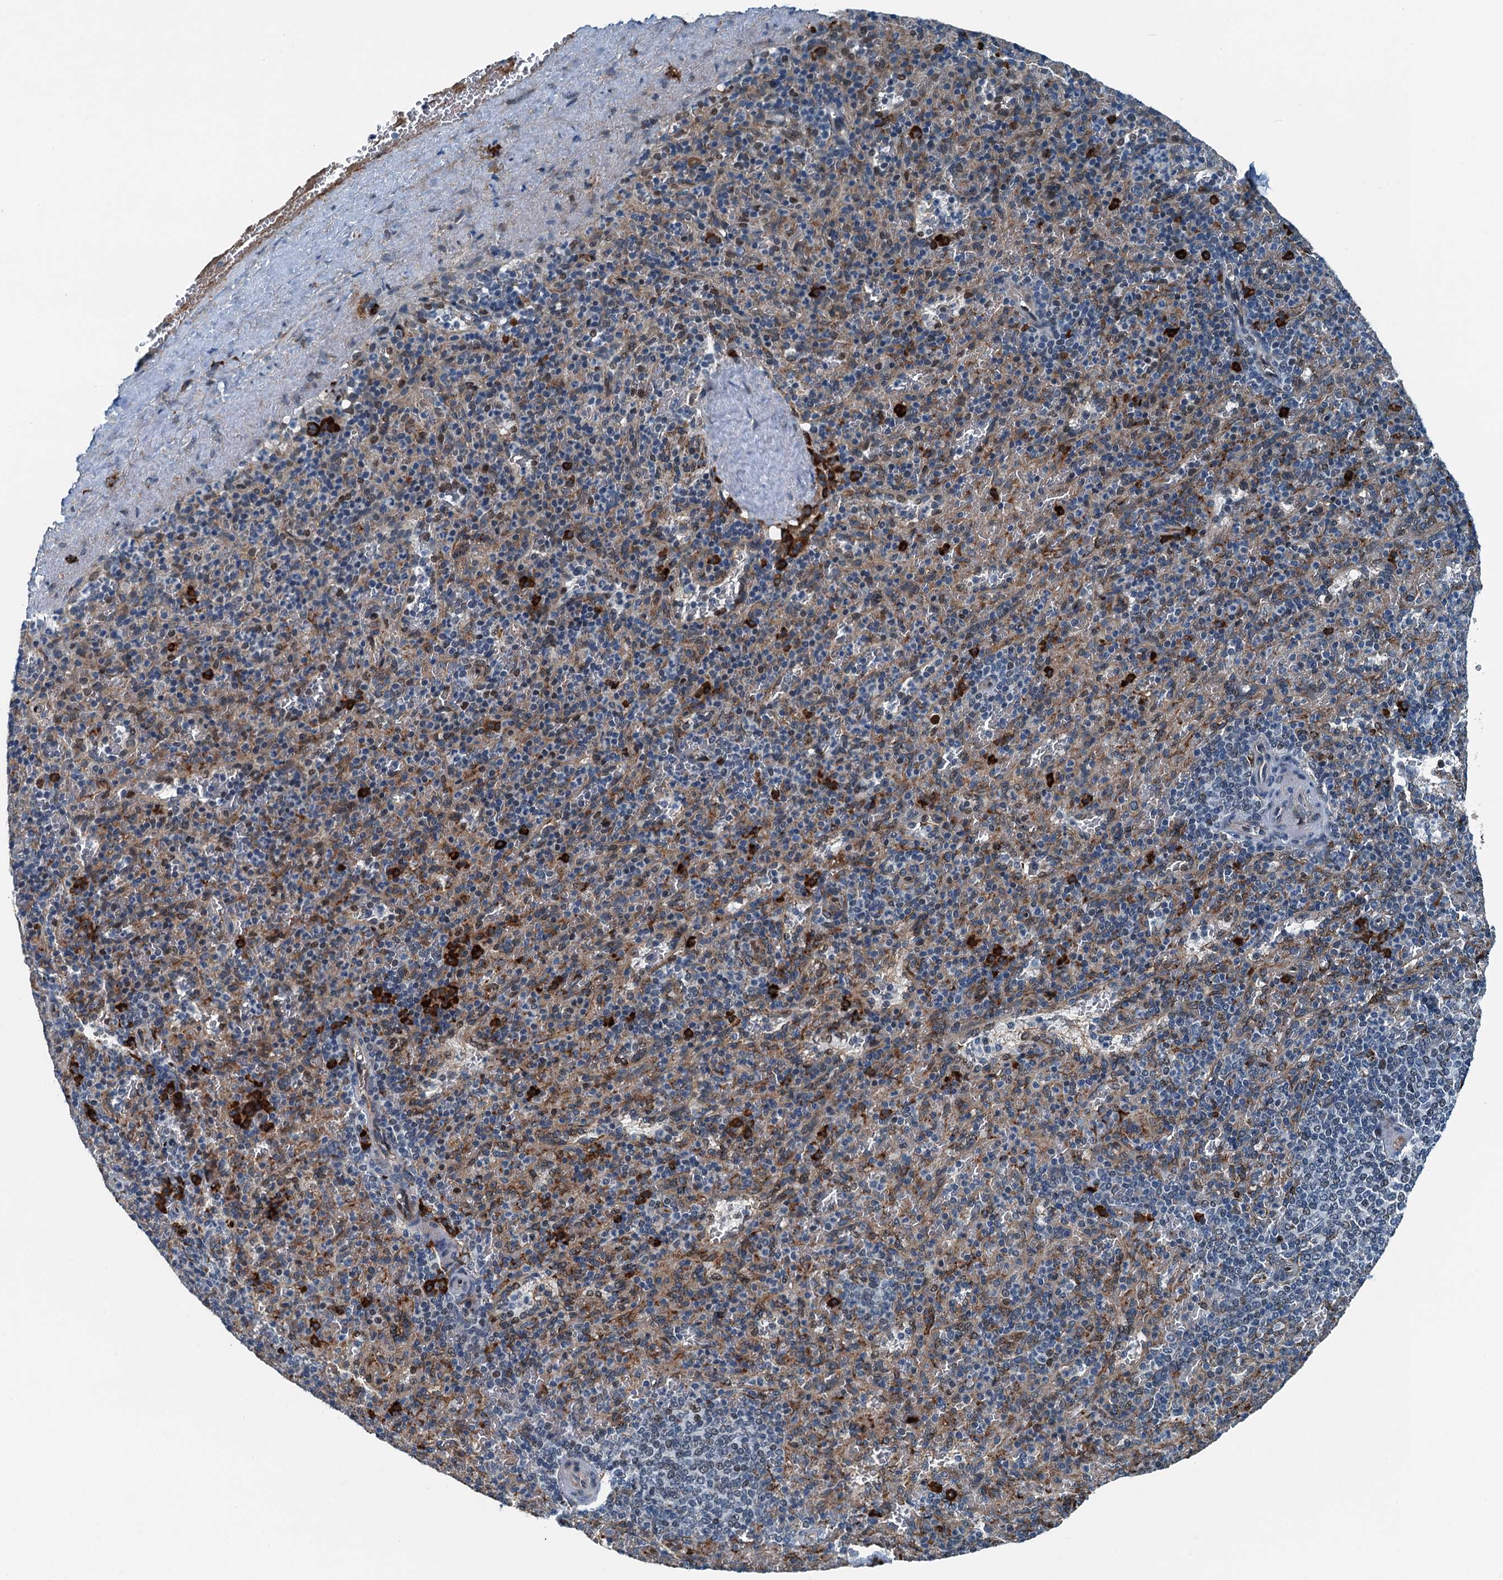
{"staining": {"intensity": "strong", "quantity": "<25%", "location": "cytoplasmic/membranous"}, "tissue": "spleen", "cell_type": "Cells in red pulp", "image_type": "normal", "snomed": [{"axis": "morphology", "description": "Normal tissue, NOS"}, {"axis": "topography", "description": "Spleen"}], "caption": "Immunohistochemical staining of benign human spleen displays <25% levels of strong cytoplasmic/membranous protein staining in approximately <25% of cells in red pulp.", "gene": "TAMALIN", "patient": {"sex": "male", "age": 82}}